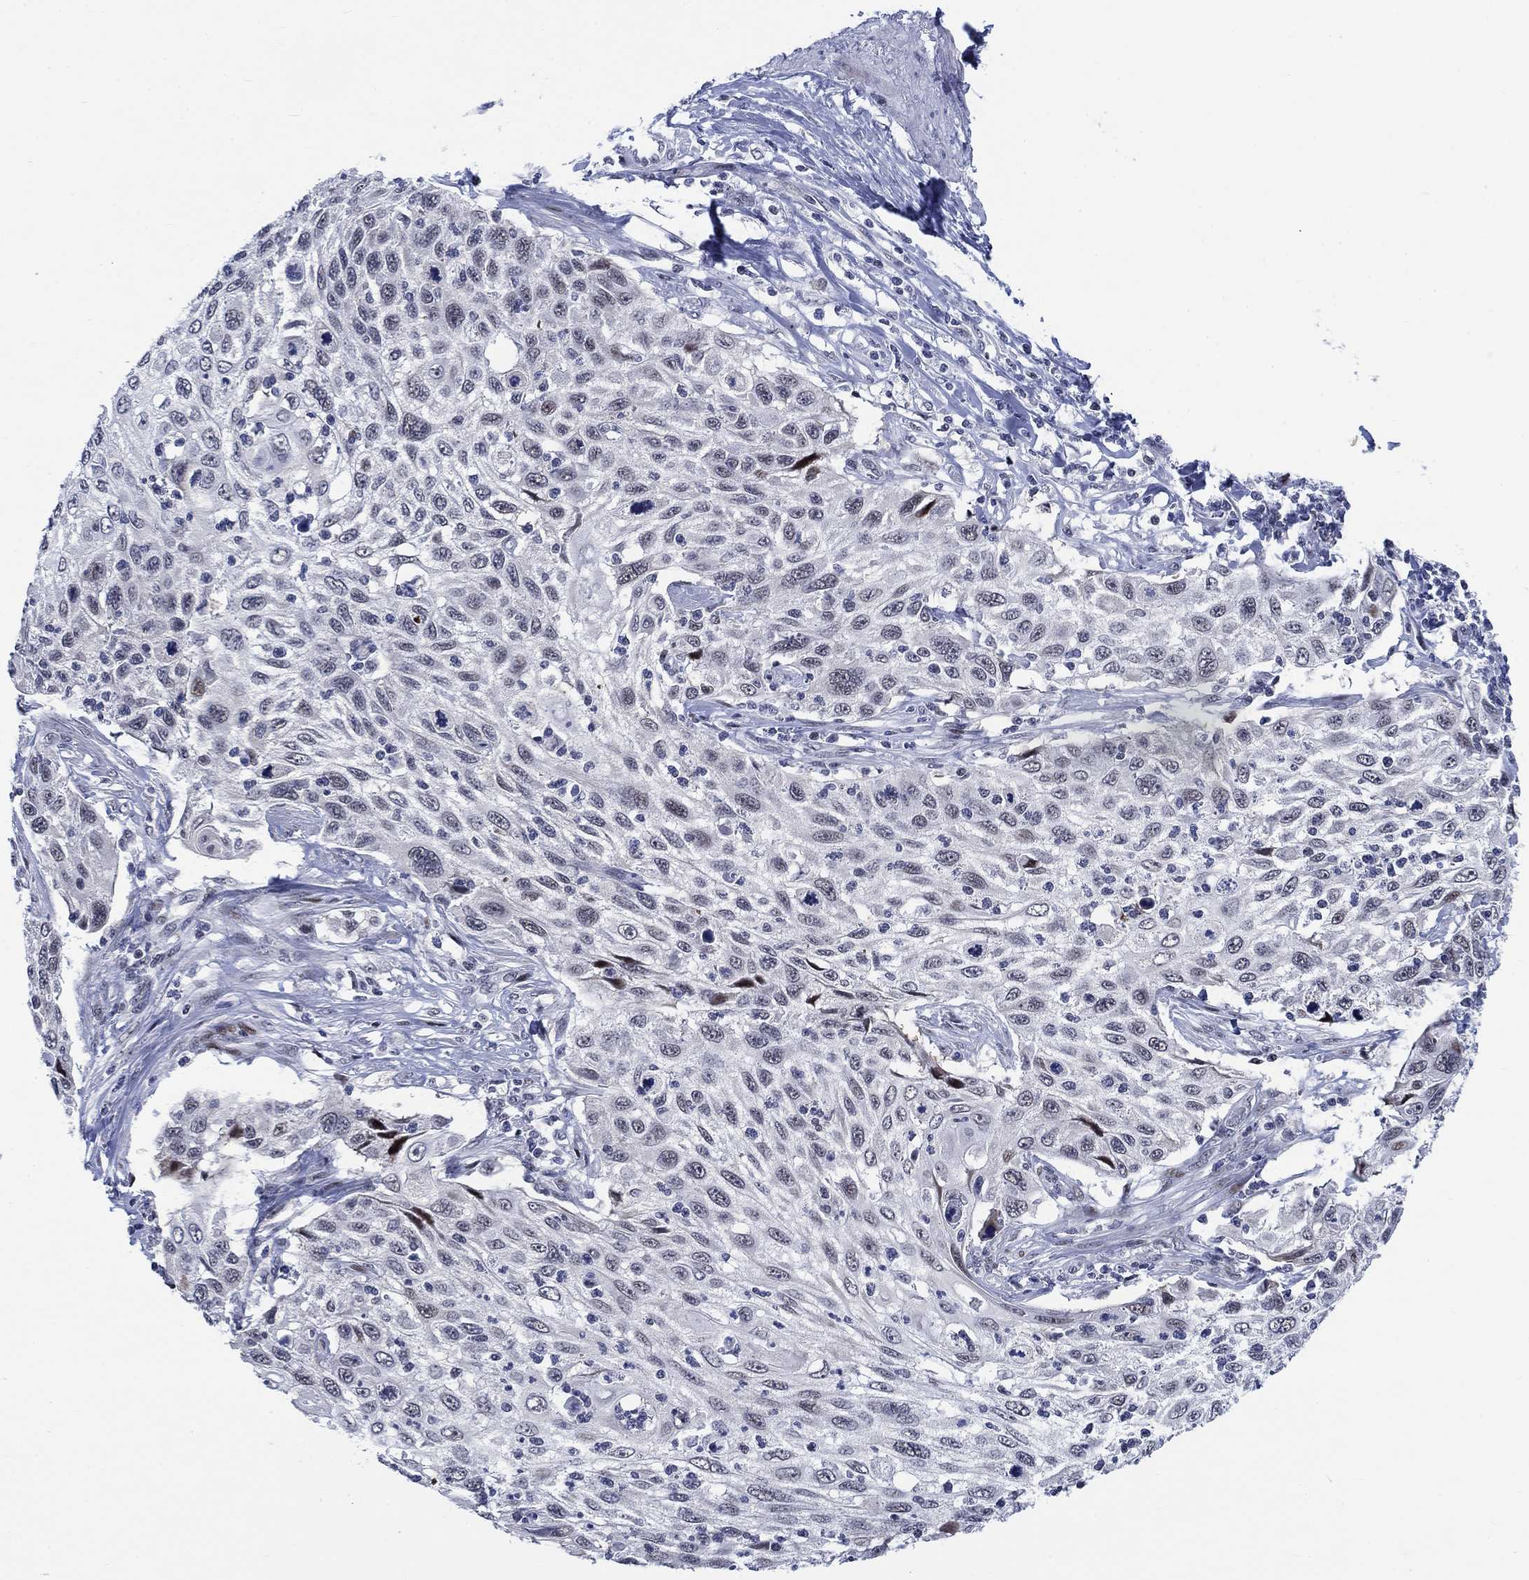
{"staining": {"intensity": "negative", "quantity": "none", "location": "none"}, "tissue": "cervical cancer", "cell_type": "Tumor cells", "image_type": "cancer", "snomed": [{"axis": "morphology", "description": "Squamous cell carcinoma, NOS"}, {"axis": "topography", "description": "Cervix"}], "caption": "This micrograph is of cervical squamous cell carcinoma stained with immunohistochemistry to label a protein in brown with the nuclei are counter-stained blue. There is no expression in tumor cells. The staining is performed using DAB (3,3'-diaminobenzidine) brown chromogen with nuclei counter-stained in using hematoxylin.", "gene": "NEU3", "patient": {"sex": "female", "age": 70}}